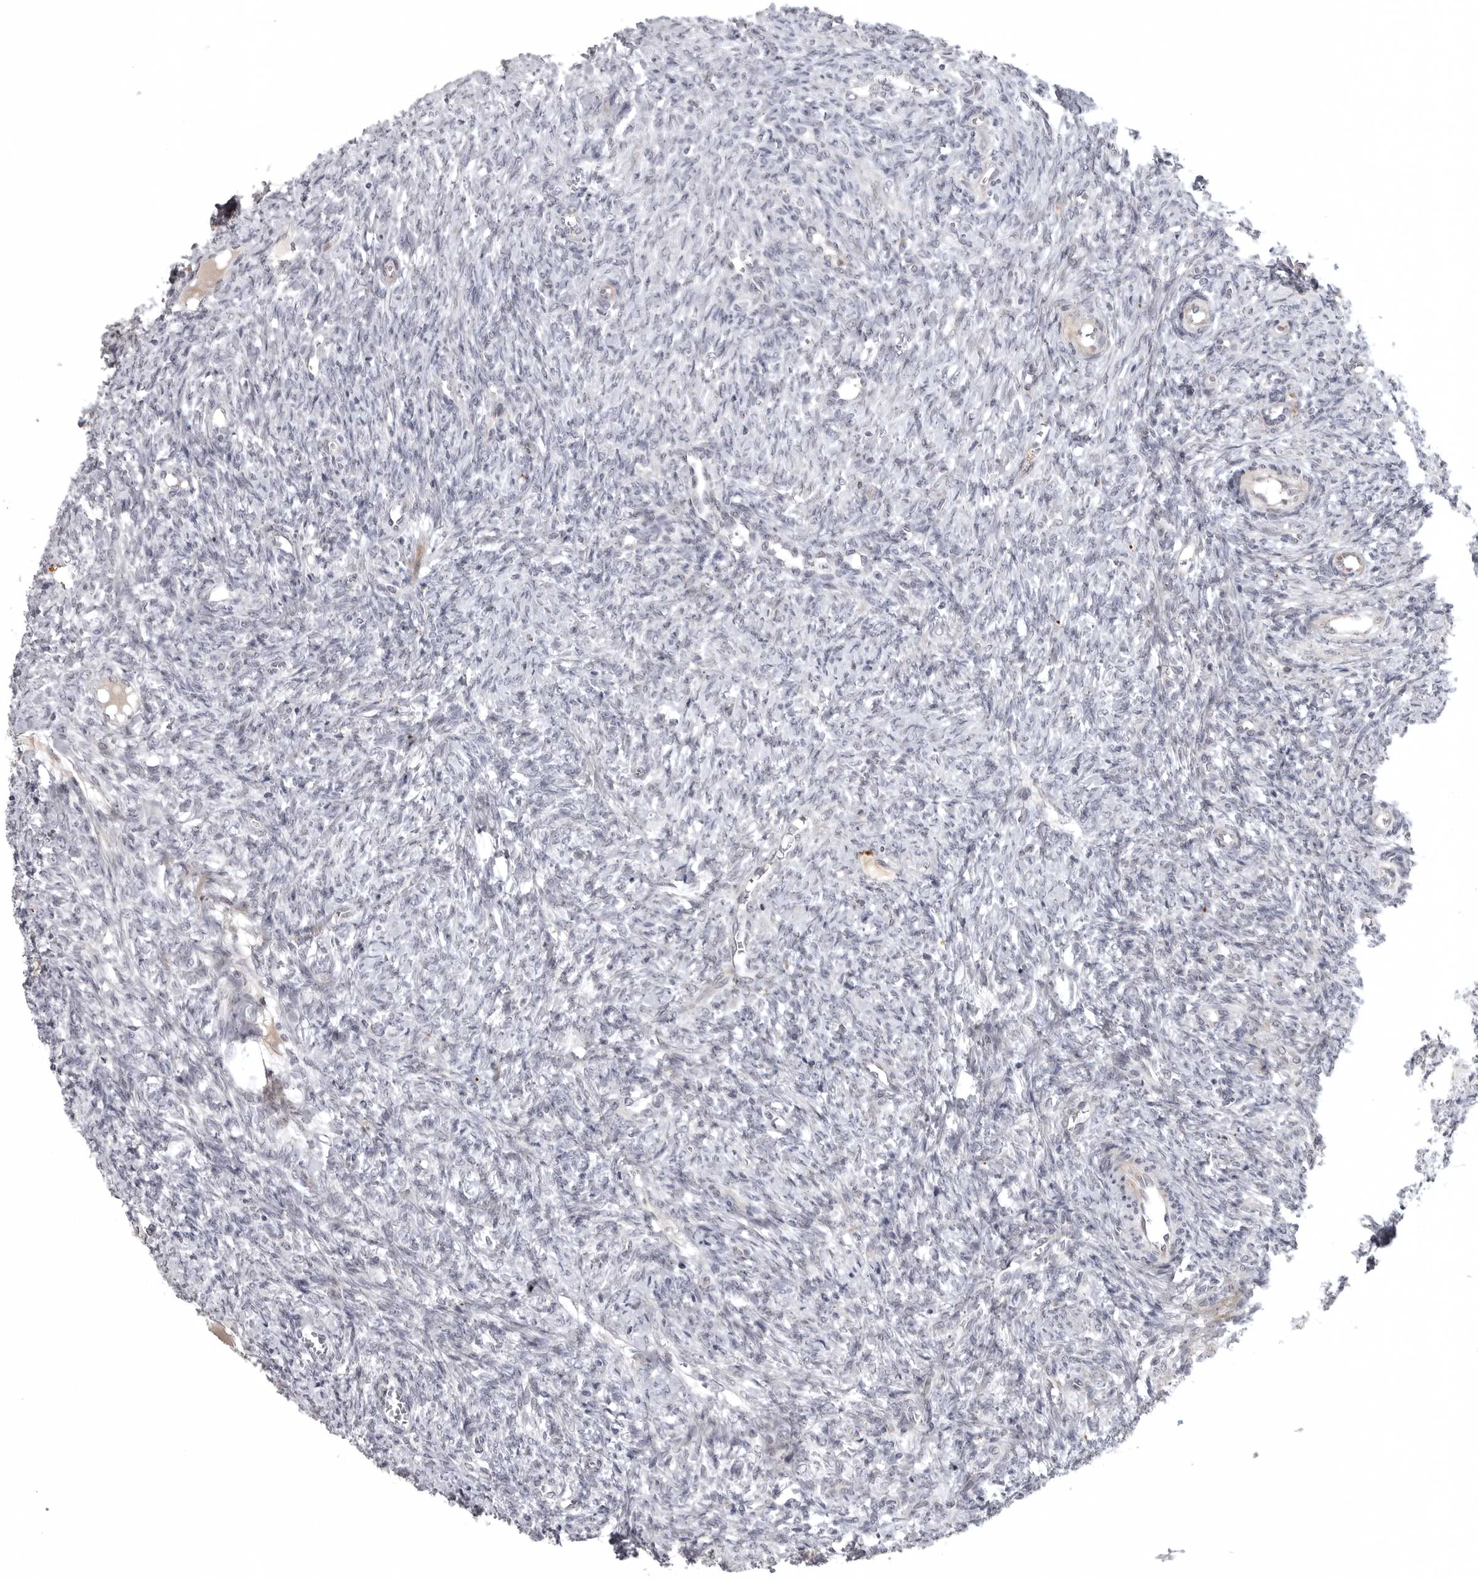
{"staining": {"intensity": "weak", "quantity": "<25%", "location": "nuclear"}, "tissue": "ovary", "cell_type": "Ovarian stroma cells", "image_type": "normal", "snomed": [{"axis": "morphology", "description": "Normal tissue, NOS"}, {"axis": "topography", "description": "Ovary"}], "caption": "Unremarkable ovary was stained to show a protein in brown. There is no significant staining in ovarian stroma cells. (DAB IHC with hematoxylin counter stain).", "gene": "CD300LD", "patient": {"sex": "female", "age": 41}}